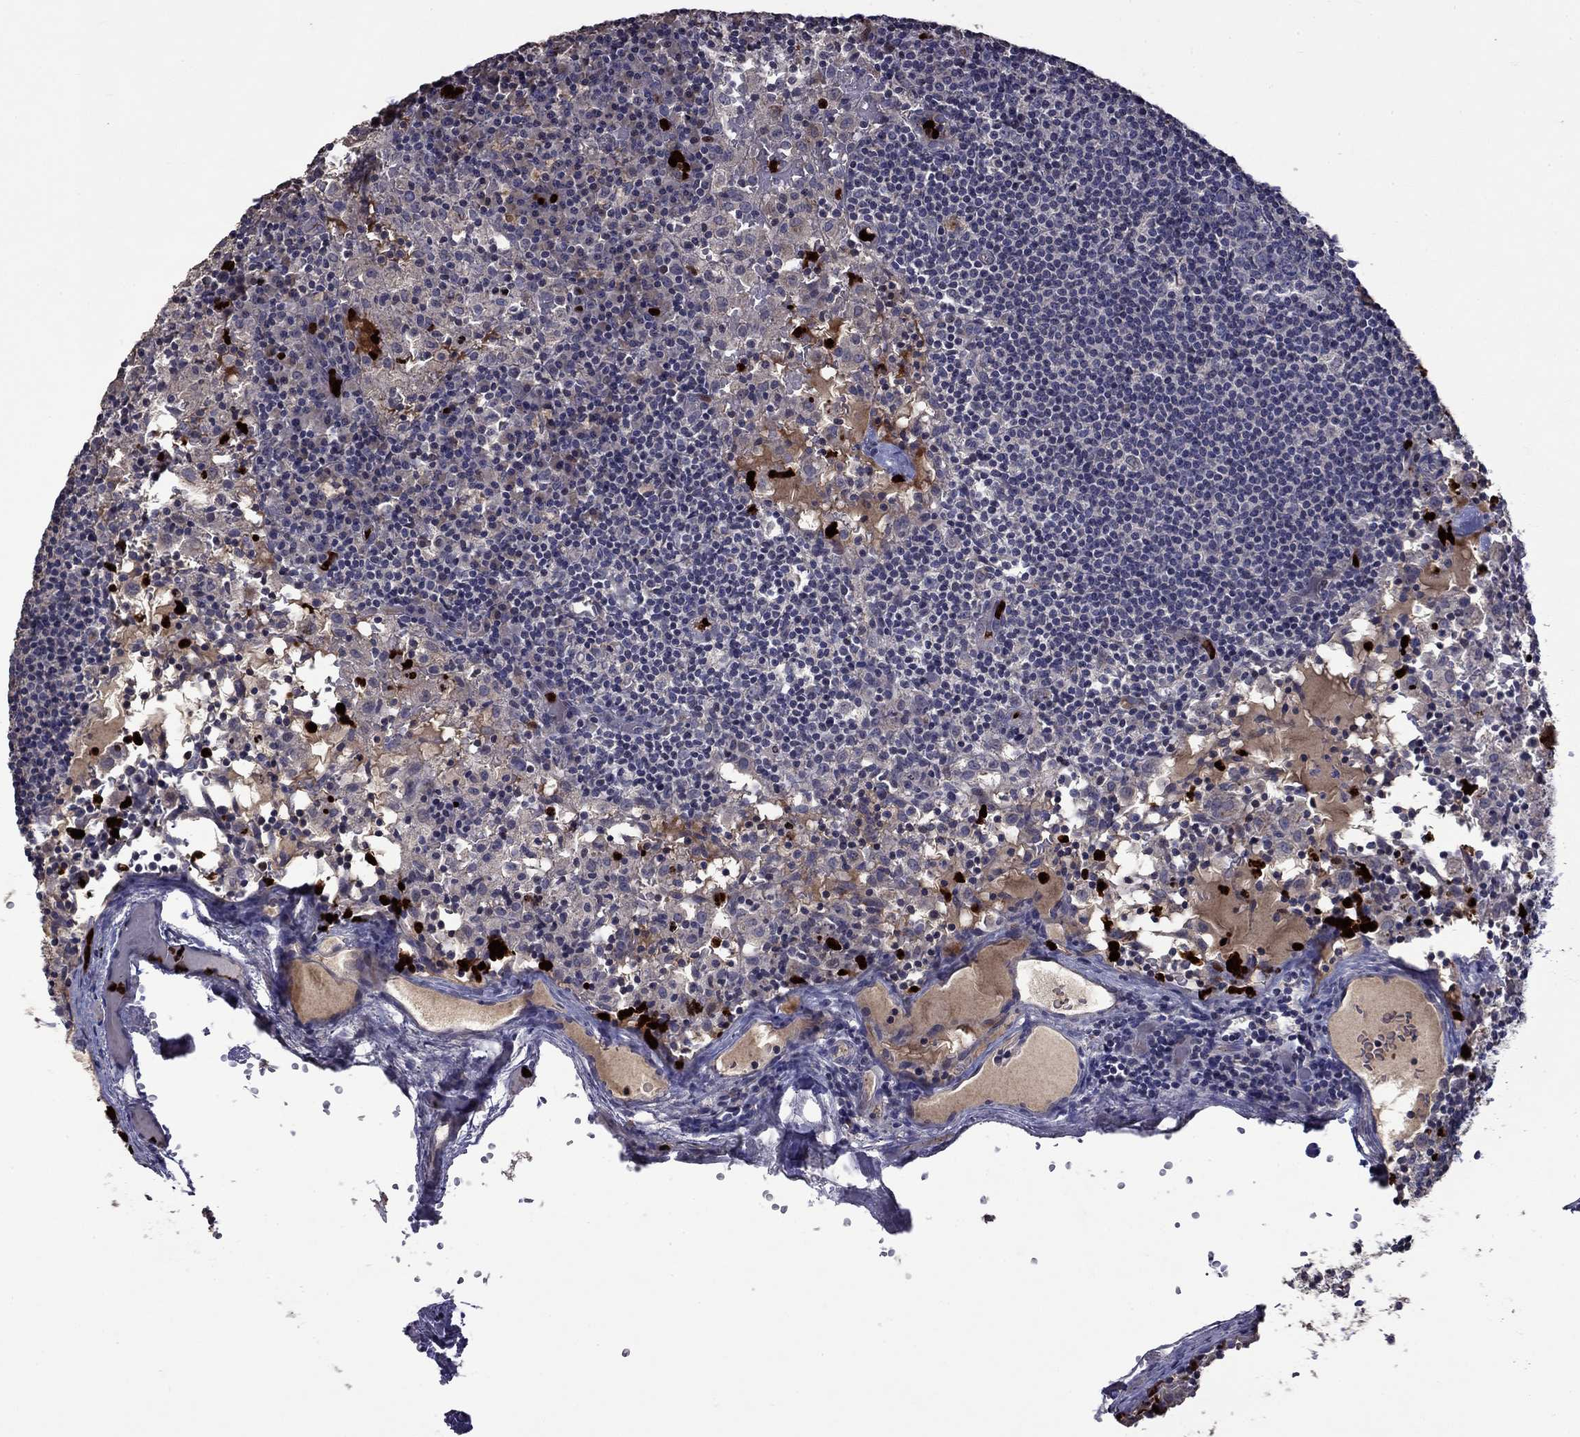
{"staining": {"intensity": "negative", "quantity": "none", "location": "none"}, "tissue": "lymph node", "cell_type": "Germinal center cells", "image_type": "normal", "snomed": [{"axis": "morphology", "description": "Normal tissue, NOS"}, {"axis": "topography", "description": "Lymph node"}], "caption": "This is an IHC image of benign lymph node. There is no staining in germinal center cells.", "gene": "SATB1", "patient": {"sex": "male", "age": 62}}